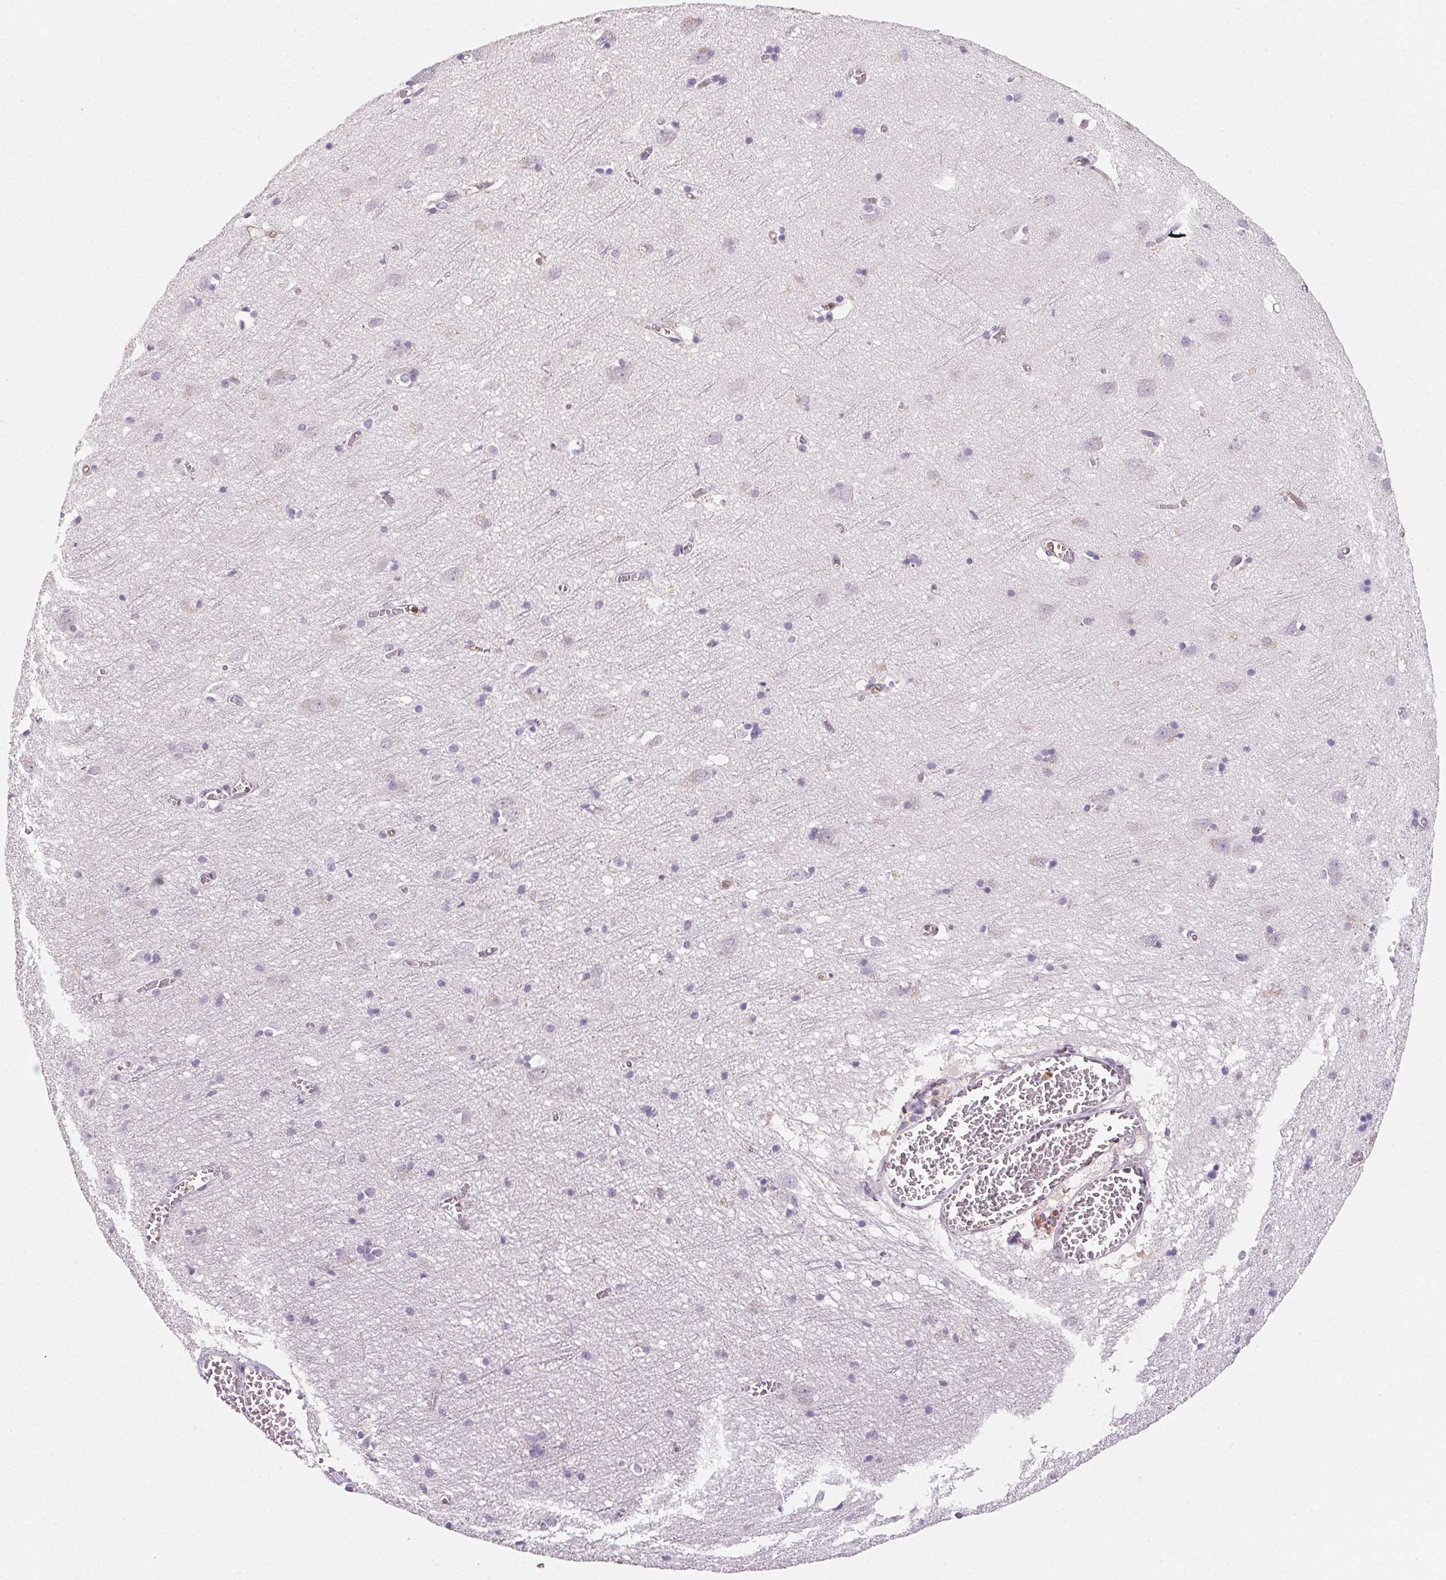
{"staining": {"intensity": "weak", "quantity": "25%-75%", "location": "cytoplasmic/membranous"}, "tissue": "cerebral cortex", "cell_type": "Endothelial cells", "image_type": "normal", "snomed": [{"axis": "morphology", "description": "Normal tissue, NOS"}, {"axis": "topography", "description": "Cerebral cortex"}], "caption": "Protein expression analysis of benign cerebral cortex exhibits weak cytoplasmic/membranous expression in approximately 25%-75% of endothelial cells. (Stains: DAB (3,3'-diaminobenzidine) in brown, nuclei in blue, Microscopy: brightfield microscopy at high magnification).", "gene": "GBP1", "patient": {"sex": "male", "age": 70}}